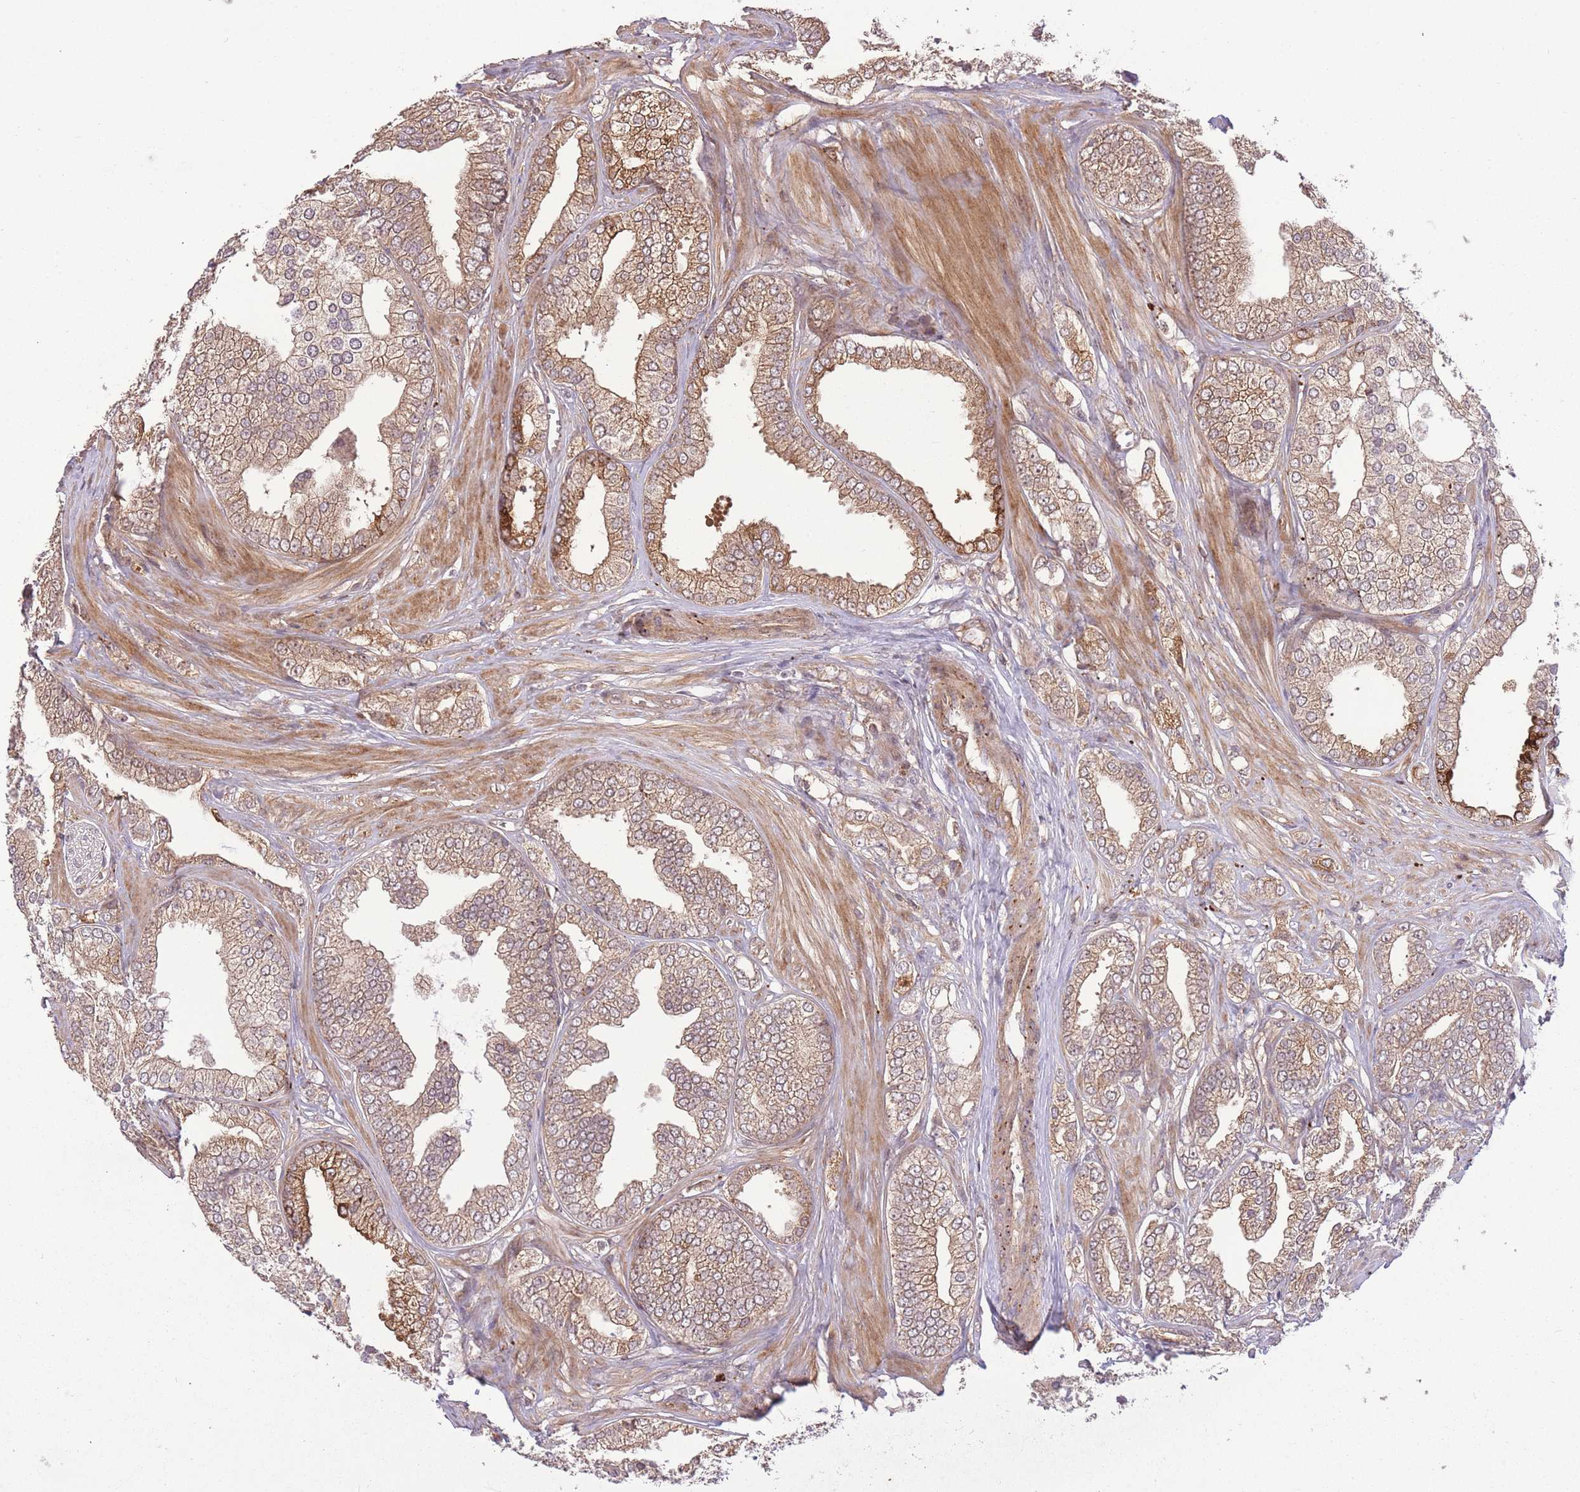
{"staining": {"intensity": "moderate", "quantity": ">75%", "location": "cytoplasmic/membranous"}, "tissue": "prostate cancer", "cell_type": "Tumor cells", "image_type": "cancer", "snomed": [{"axis": "morphology", "description": "Adenocarcinoma, High grade"}, {"axis": "topography", "description": "Prostate"}], "caption": "Immunohistochemistry (IHC) of adenocarcinoma (high-grade) (prostate) displays medium levels of moderate cytoplasmic/membranous staining in approximately >75% of tumor cells.", "gene": "POLR3F", "patient": {"sex": "male", "age": 50}}